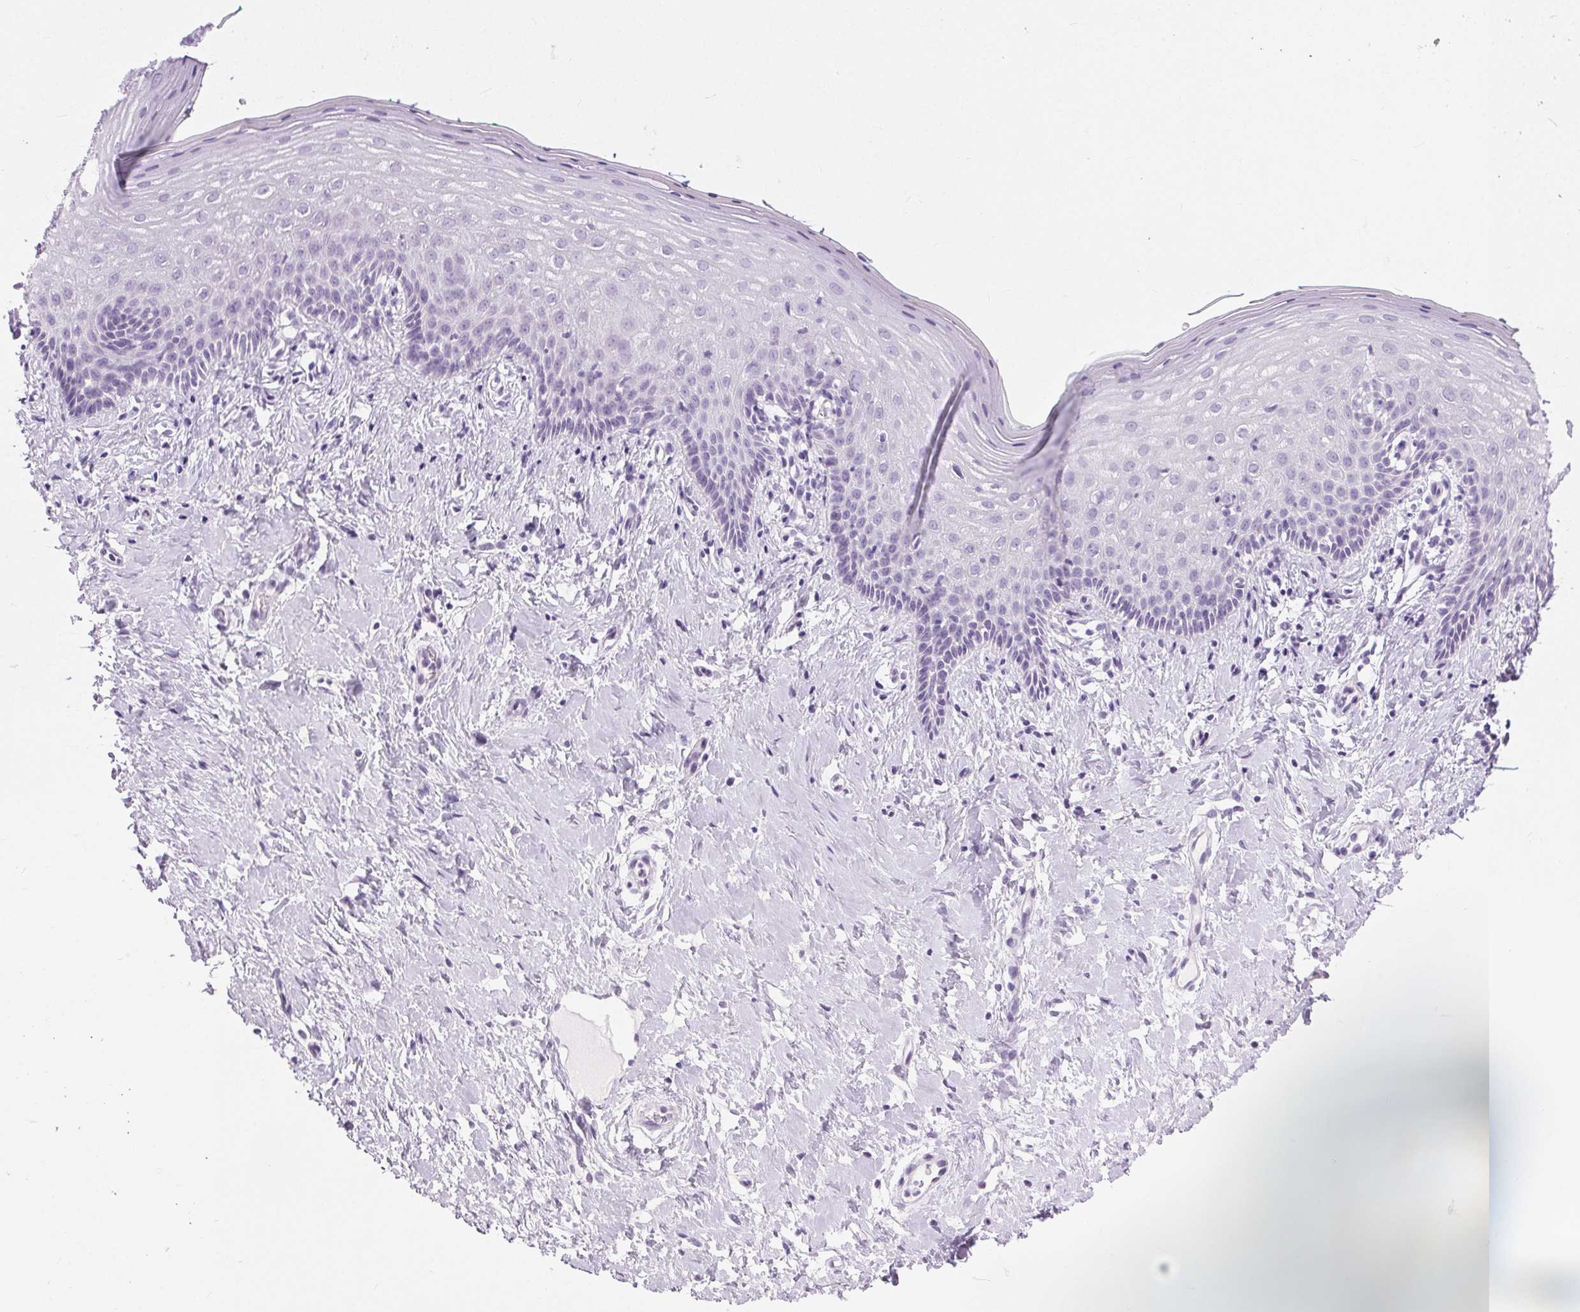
{"staining": {"intensity": "negative", "quantity": "none", "location": "none"}, "tissue": "vagina", "cell_type": "Squamous epithelial cells", "image_type": "normal", "snomed": [{"axis": "morphology", "description": "Normal tissue, NOS"}, {"axis": "topography", "description": "Vagina"}], "caption": "A histopathology image of vagina stained for a protein exhibits no brown staining in squamous epithelial cells. (DAB immunohistochemistry (IHC), high magnification).", "gene": "BEND2", "patient": {"sex": "female", "age": 42}}